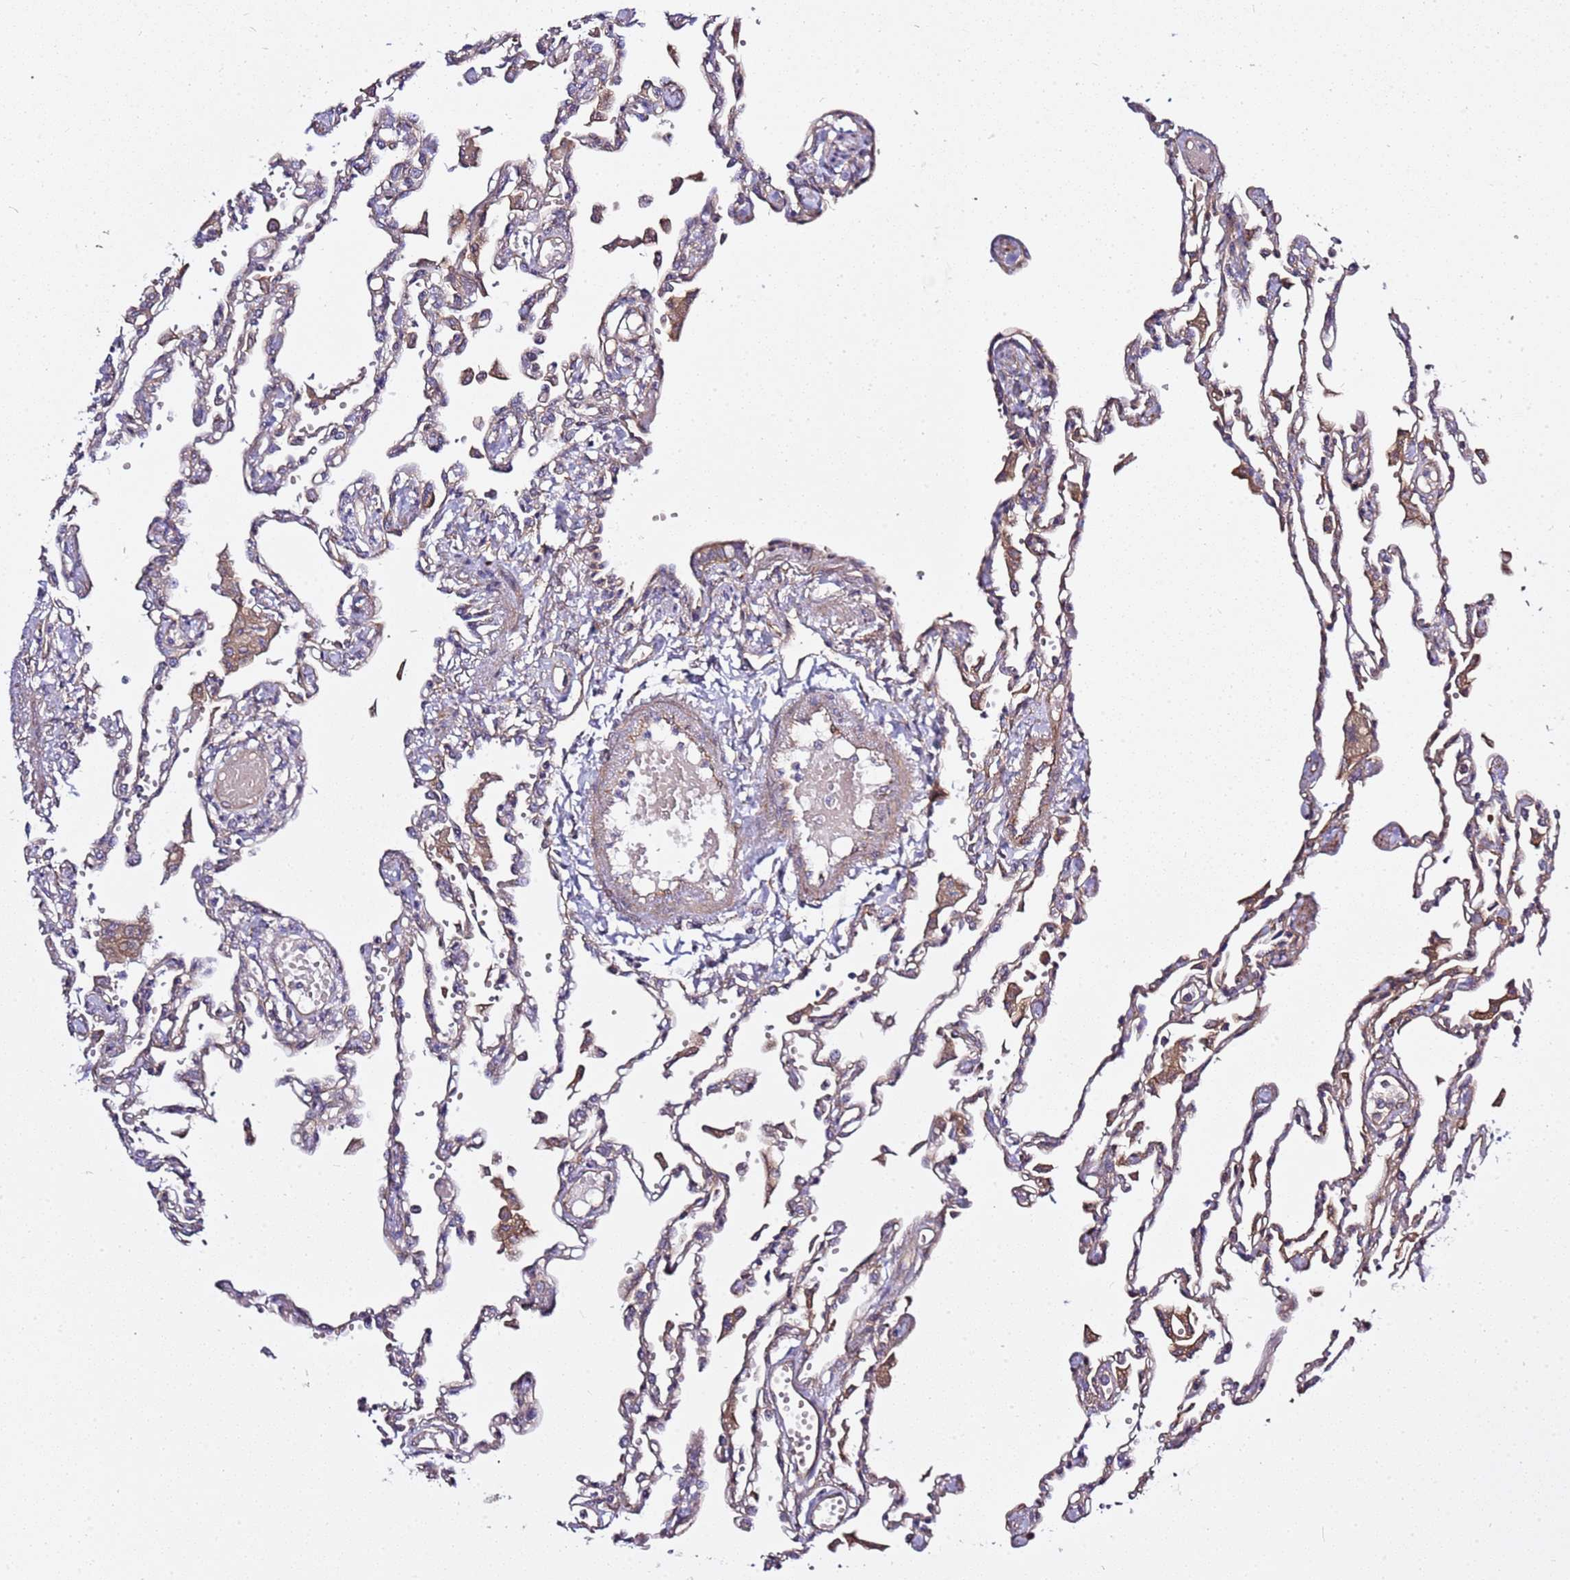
{"staining": {"intensity": "weak", "quantity": "<25%", "location": "cytoplasmic/membranous"}, "tissue": "lung", "cell_type": "Alveolar cells", "image_type": "normal", "snomed": [{"axis": "morphology", "description": "Normal tissue, NOS"}, {"axis": "topography", "description": "Bronchus"}, {"axis": "topography", "description": "Lung"}], "caption": "This is a micrograph of immunohistochemistry (IHC) staining of unremarkable lung, which shows no positivity in alveolar cells.", "gene": "GNL1", "patient": {"sex": "female", "age": 49}}